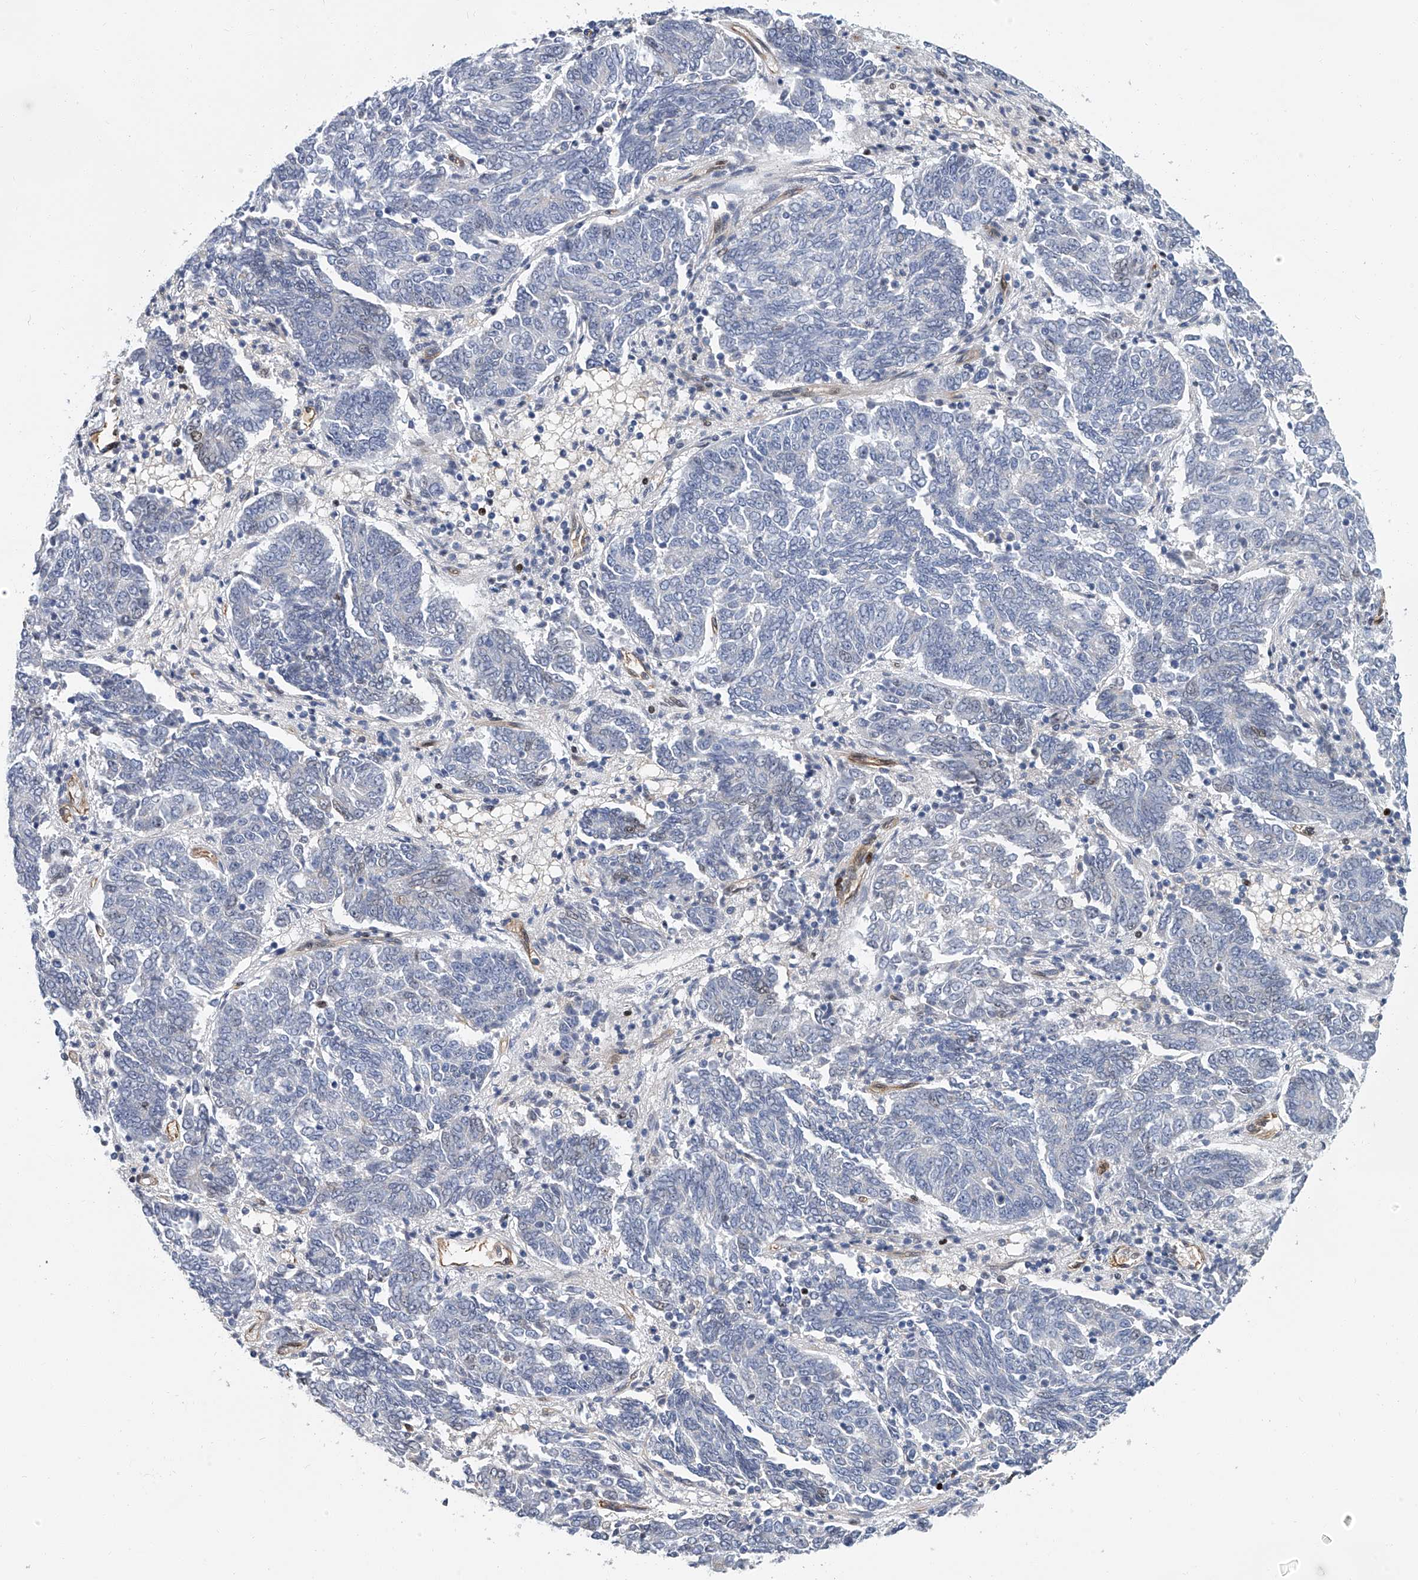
{"staining": {"intensity": "negative", "quantity": "none", "location": "none"}, "tissue": "endometrial cancer", "cell_type": "Tumor cells", "image_type": "cancer", "snomed": [{"axis": "morphology", "description": "Adenocarcinoma, NOS"}, {"axis": "topography", "description": "Endometrium"}], "caption": "DAB immunohistochemical staining of human endometrial cancer displays no significant positivity in tumor cells.", "gene": "KIRREL1", "patient": {"sex": "female", "age": 80}}